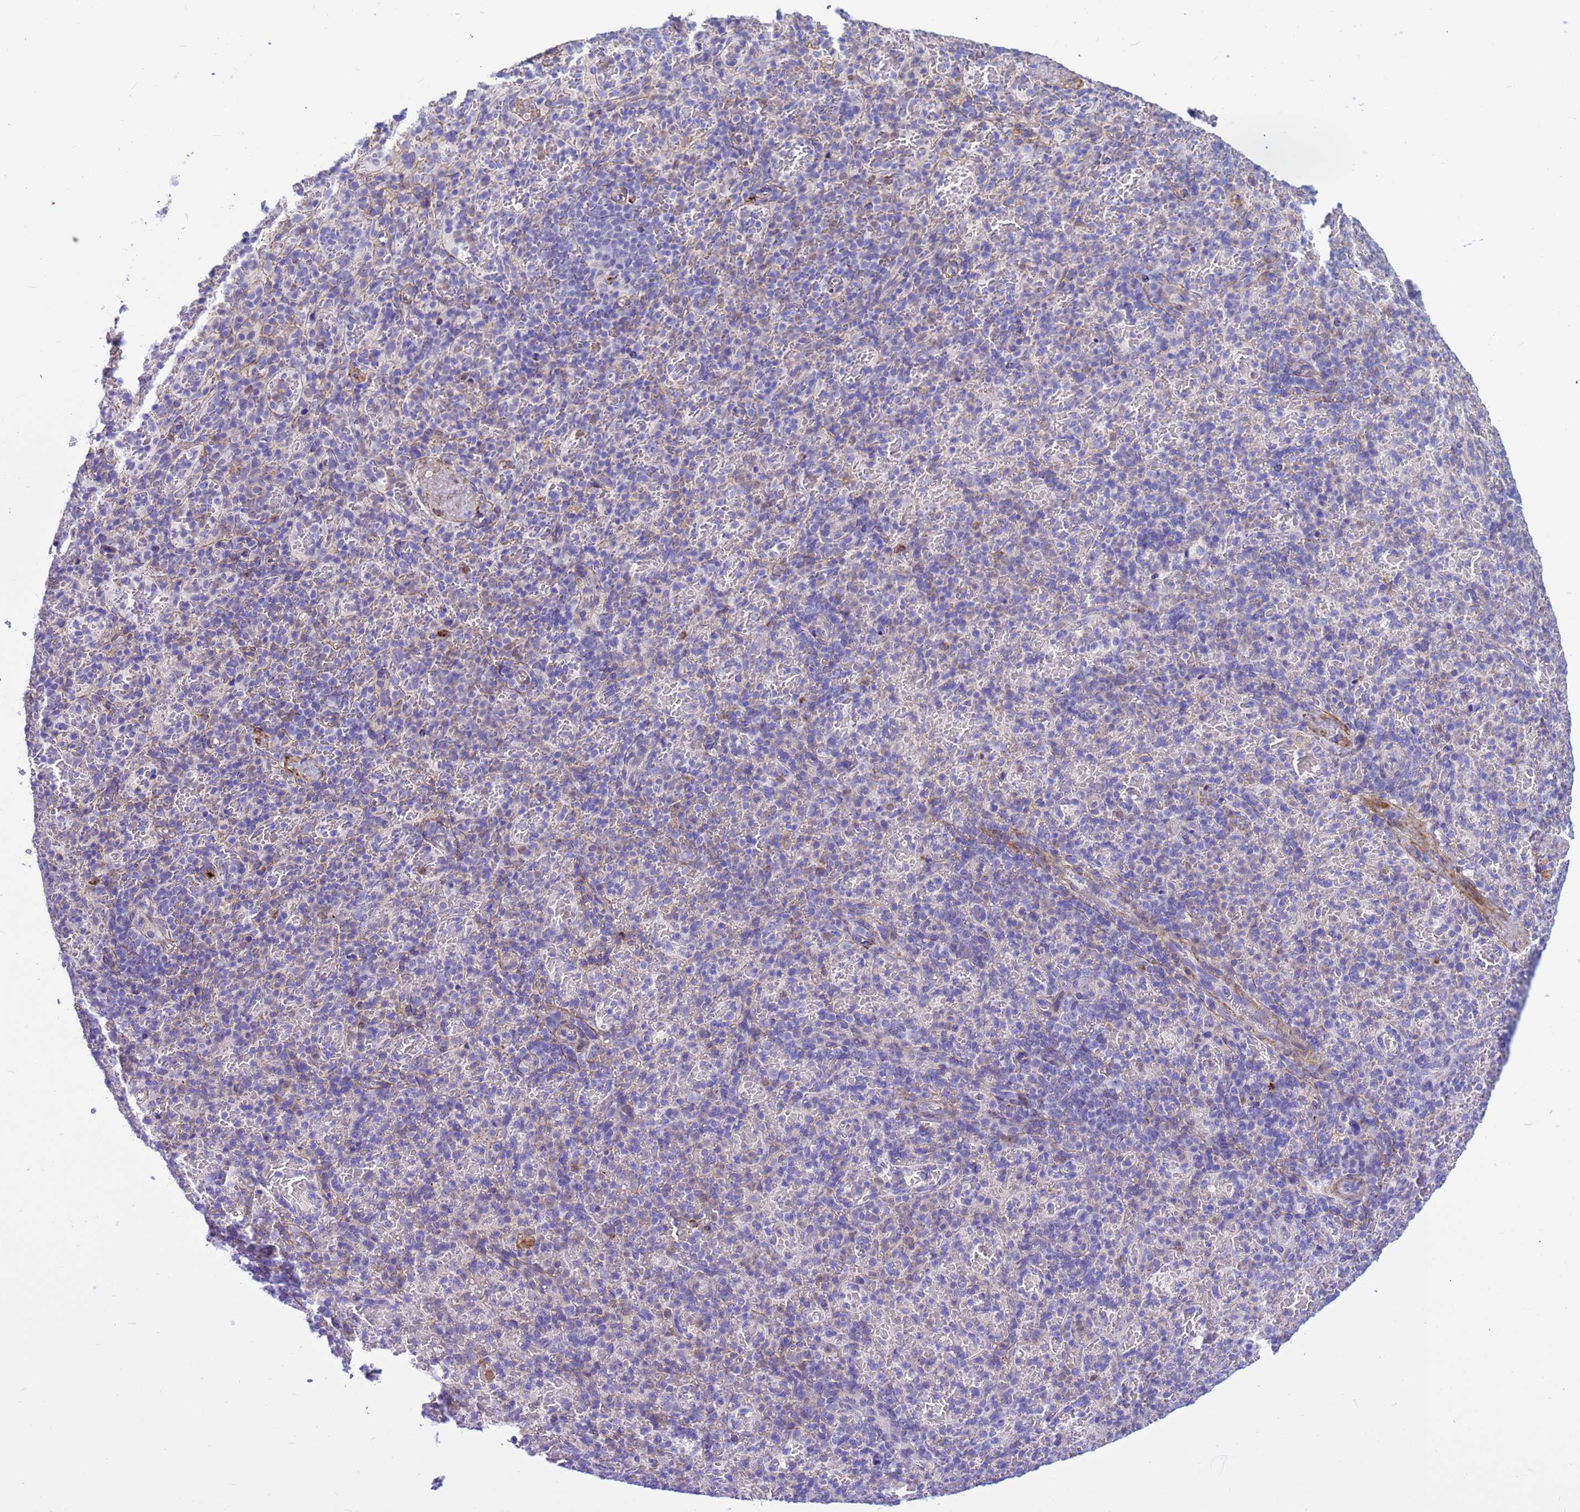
{"staining": {"intensity": "negative", "quantity": "none", "location": "none"}, "tissue": "spleen", "cell_type": "Cells in red pulp", "image_type": "normal", "snomed": [{"axis": "morphology", "description": "Normal tissue, NOS"}, {"axis": "topography", "description": "Spleen"}], "caption": "Immunohistochemistry (IHC) photomicrograph of unremarkable spleen: human spleen stained with DAB (3,3'-diaminobenzidine) reveals no significant protein staining in cells in red pulp.", "gene": "ORM1", "patient": {"sex": "female", "age": 74}}